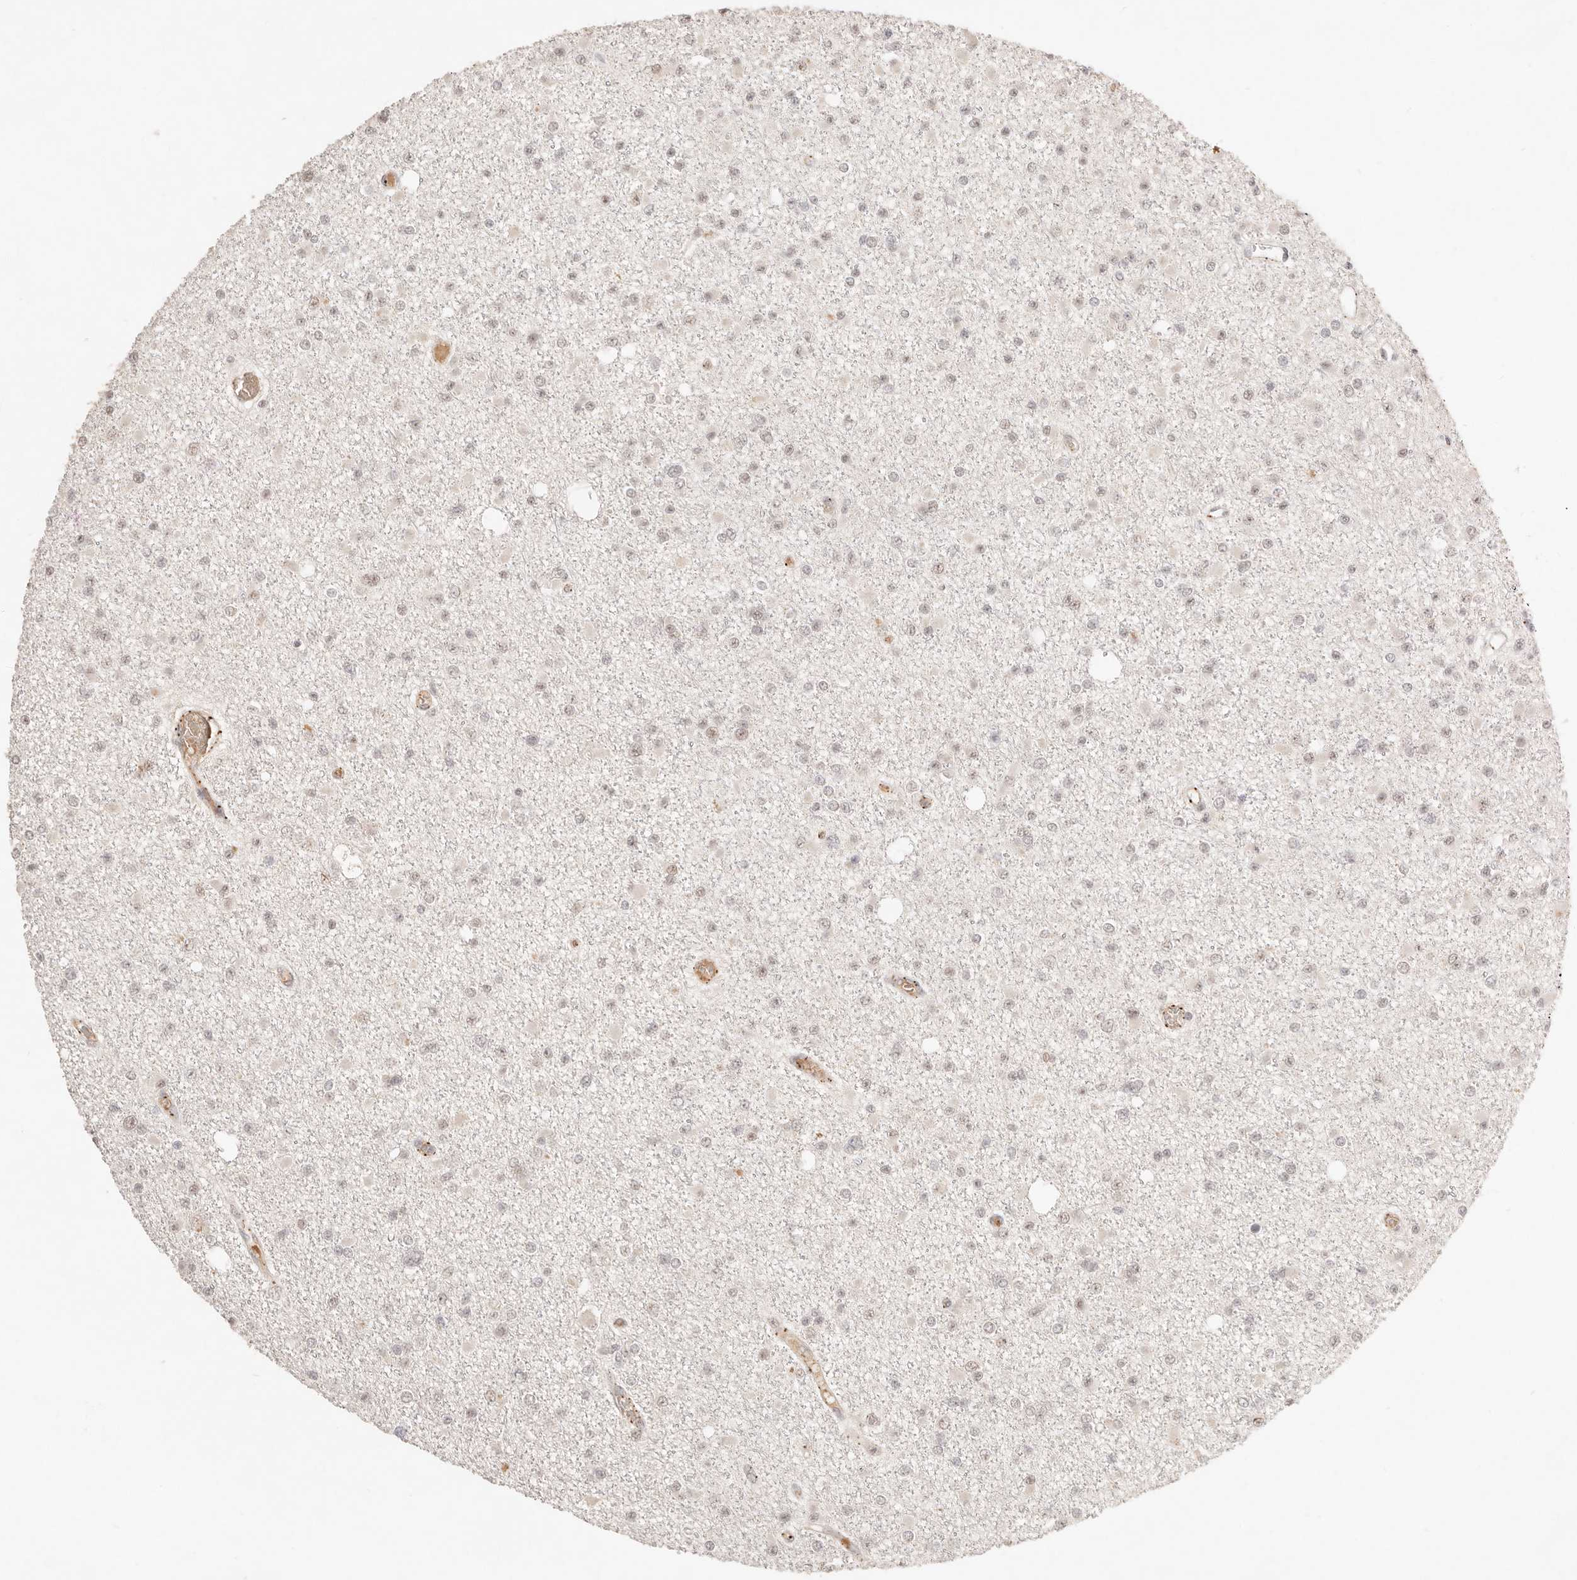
{"staining": {"intensity": "weak", "quantity": ">75%", "location": "nuclear"}, "tissue": "glioma", "cell_type": "Tumor cells", "image_type": "cancer", "snomed": [{"axis": "morphology", "description": "Glioma, malignant, Low grade"}, {"axis": "topography", "description": "Brain"}], "caption": "Protein expression by IHC displays weak nuclear positivity in approximately >75% of tumor cells in low-grade glioma (malignant).", "gene": "MEP1A", "patient": {"sex": "female", "age": 22}}